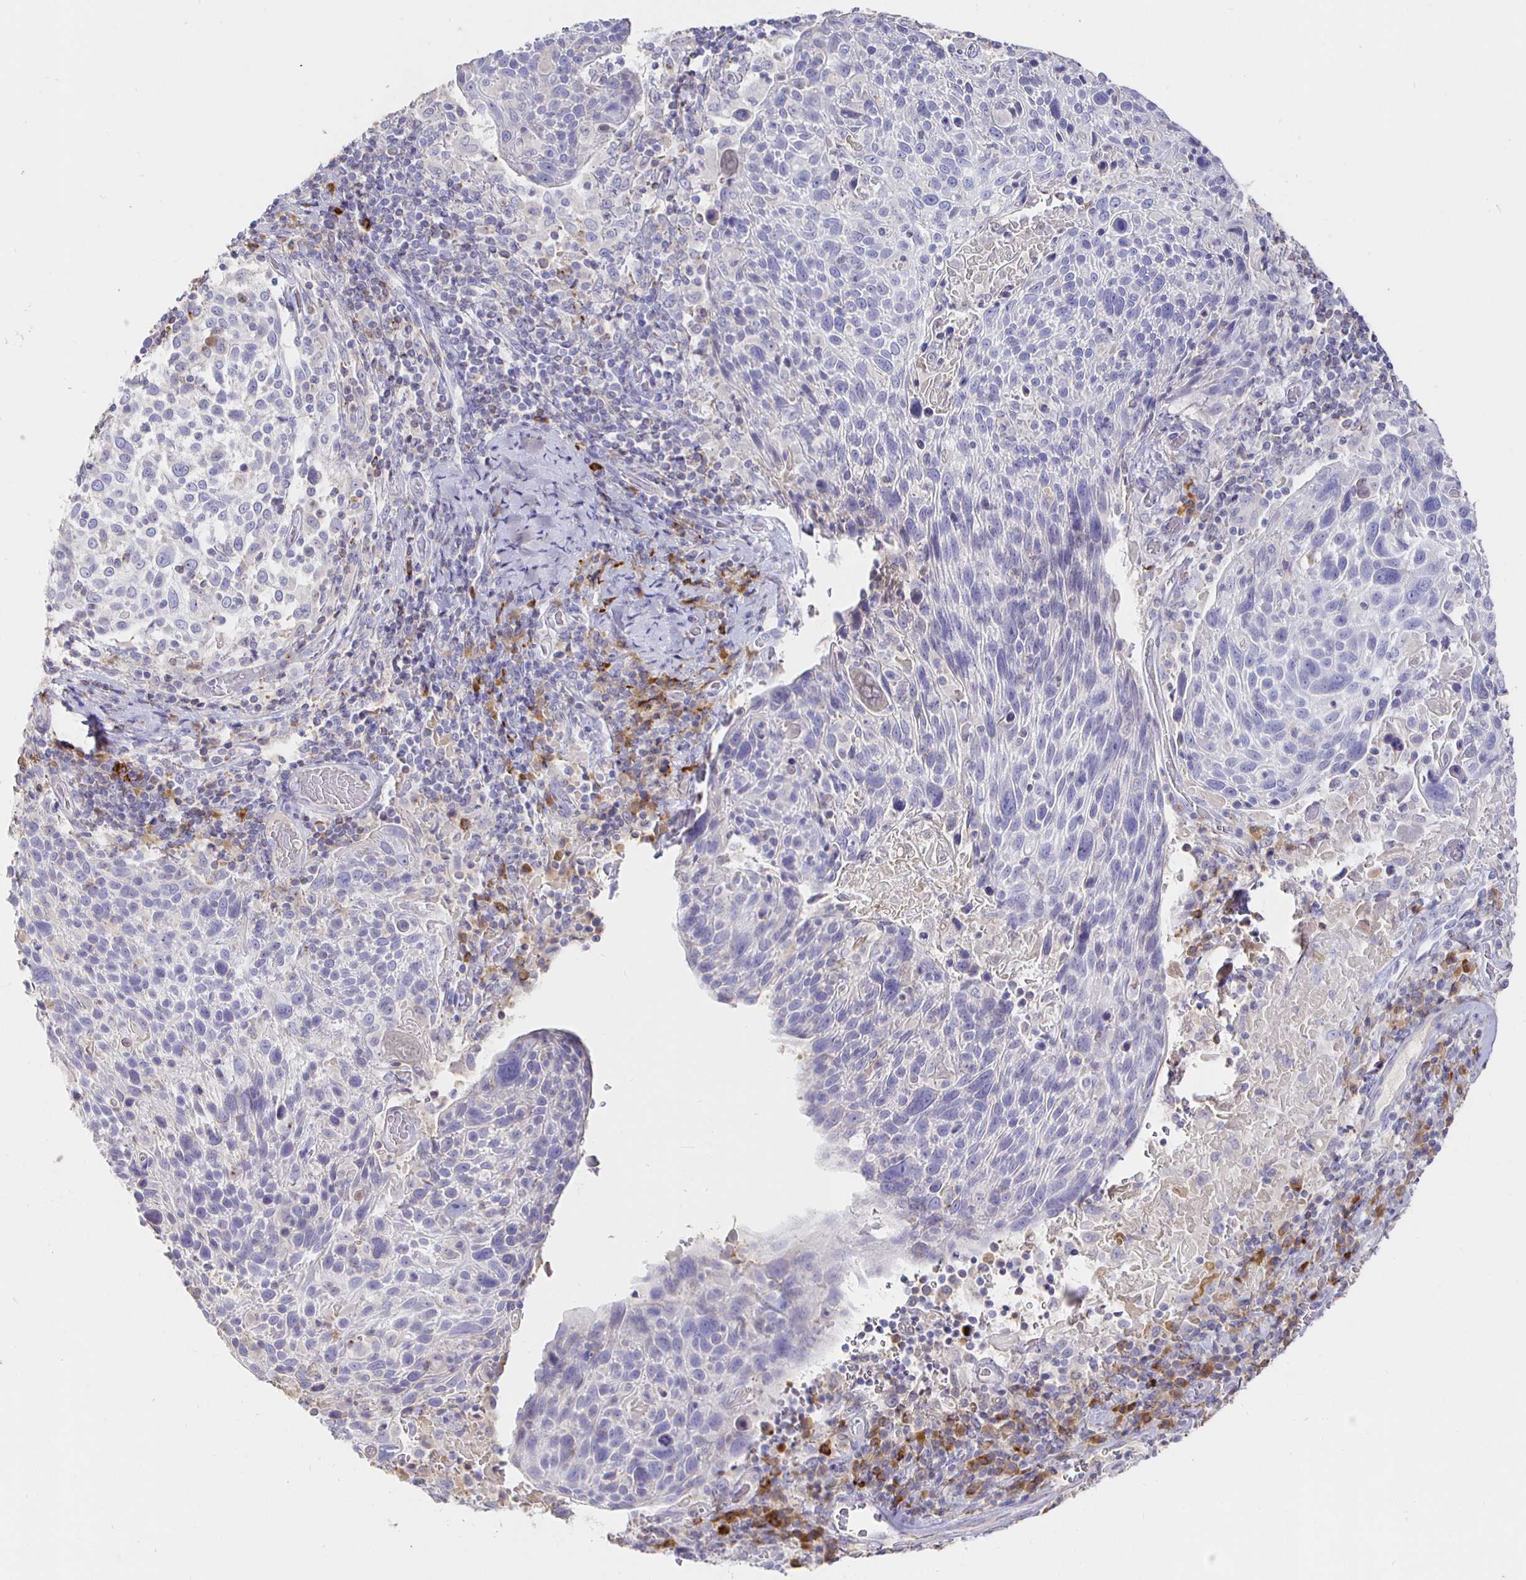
{"staining": {"intensity": "negative", "quantity": "none", "location": "none"}, "tissue": "cervical cancer", "cell_type": "Tumor cells", "image_type": "cancer", "snomed": [{"axis": "morphology", "description": "Squamous cell carcinoma, NOS"}, {"axis": "topography", "description": "Cervix"}], "caption": "Tumor cells show no significant protein positivity in cervical cancer.", "gene": "CXCR3", "patient": {"sex": "female", "age": 61}}